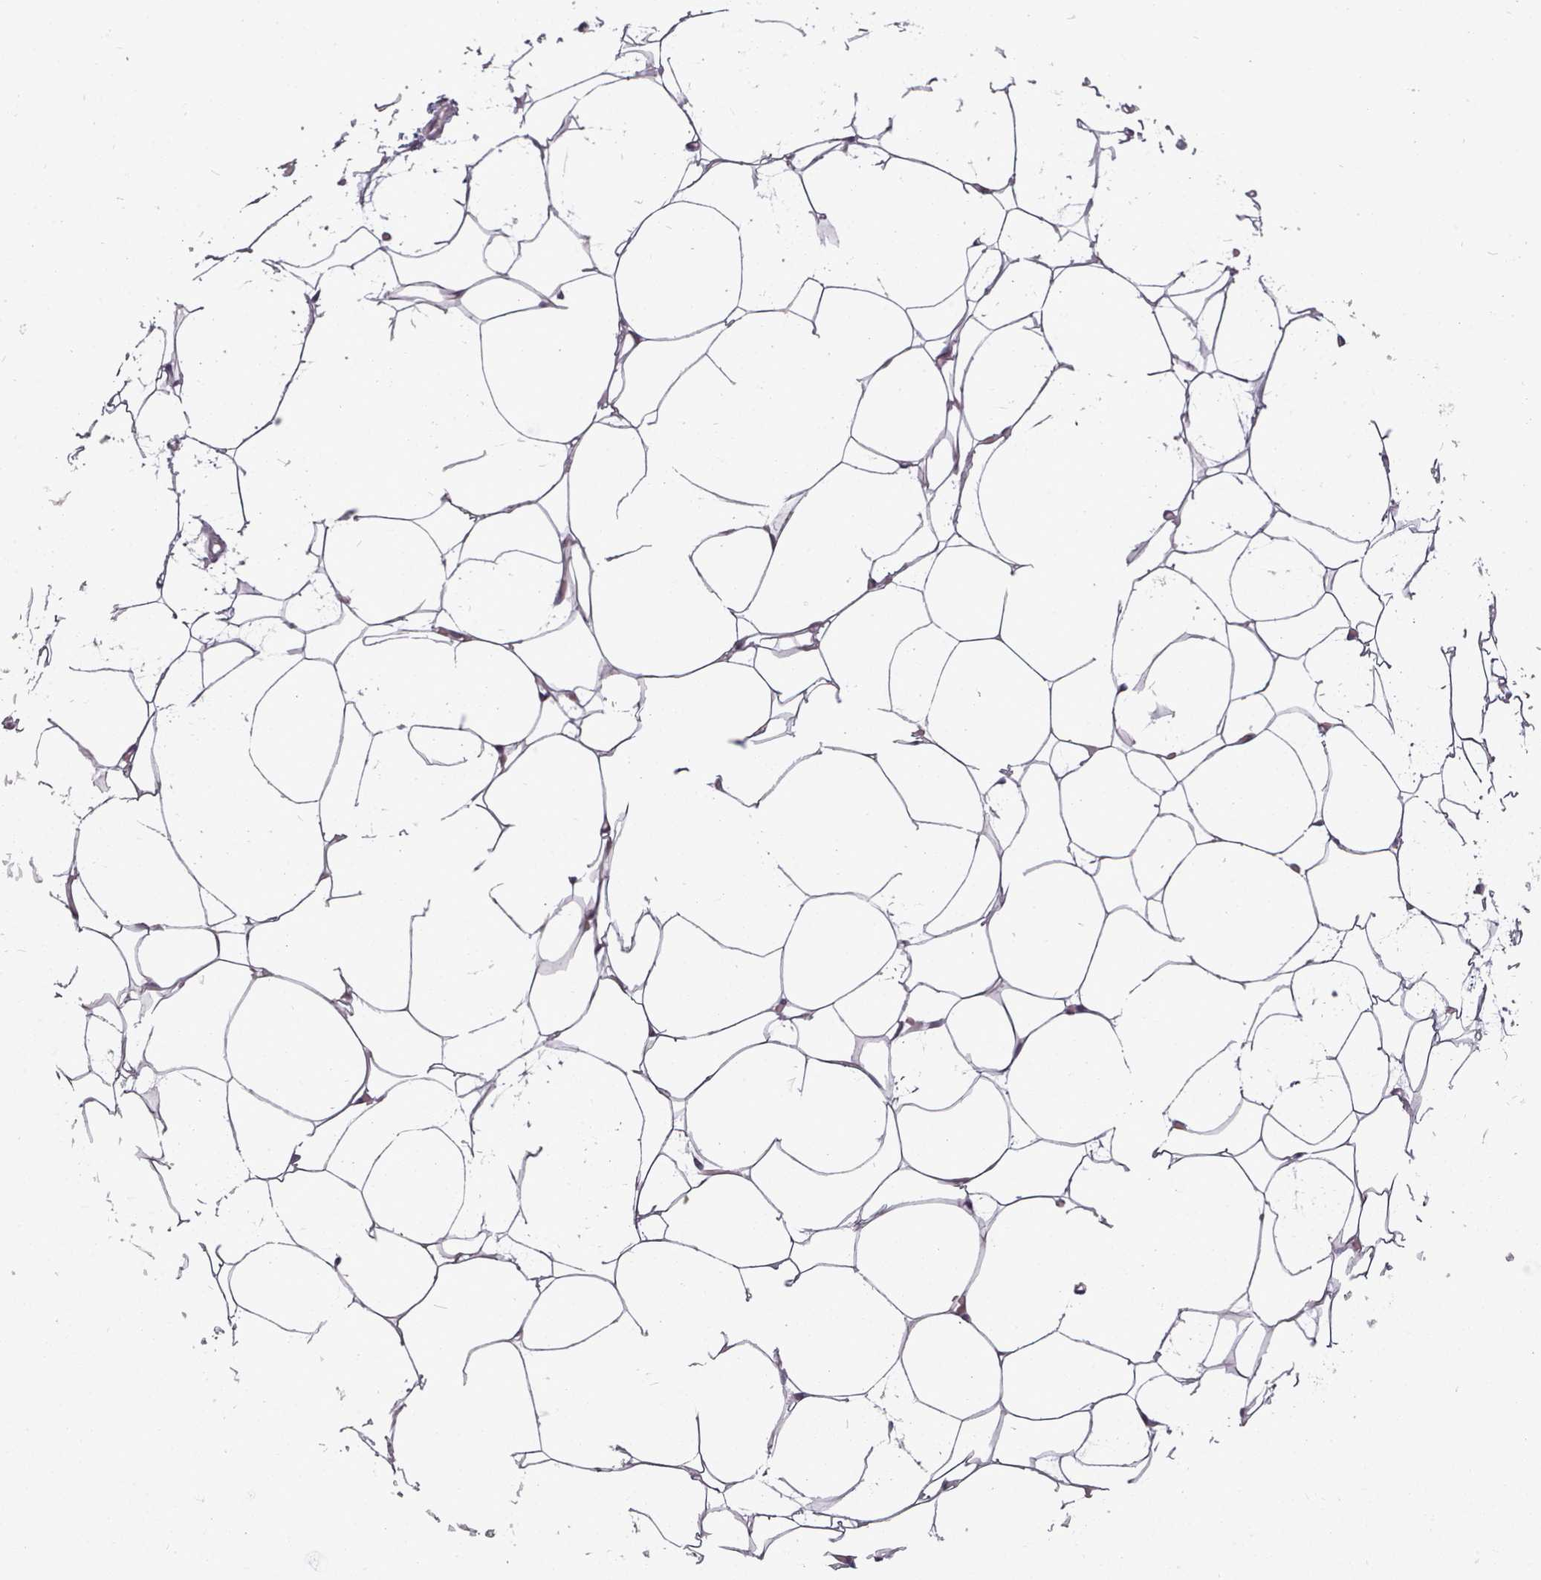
{"staining": {"intensity": "negative", "quantity": "none", "location": "none"}, "tissue": "adipose tissue", "cell_type": "Adipocytes", "image_type": "normal", "snomed": [{"axis": "morphology", "description": "Normal tissue, NOS"}, {"axis": "topography", "description": "Breast"}], "caption": "Image shows no protein expression in adipocytes of unremarkable adipose tissue.", "gene": "SRSF9", "patient": {"sex": "female", "age": 23}}